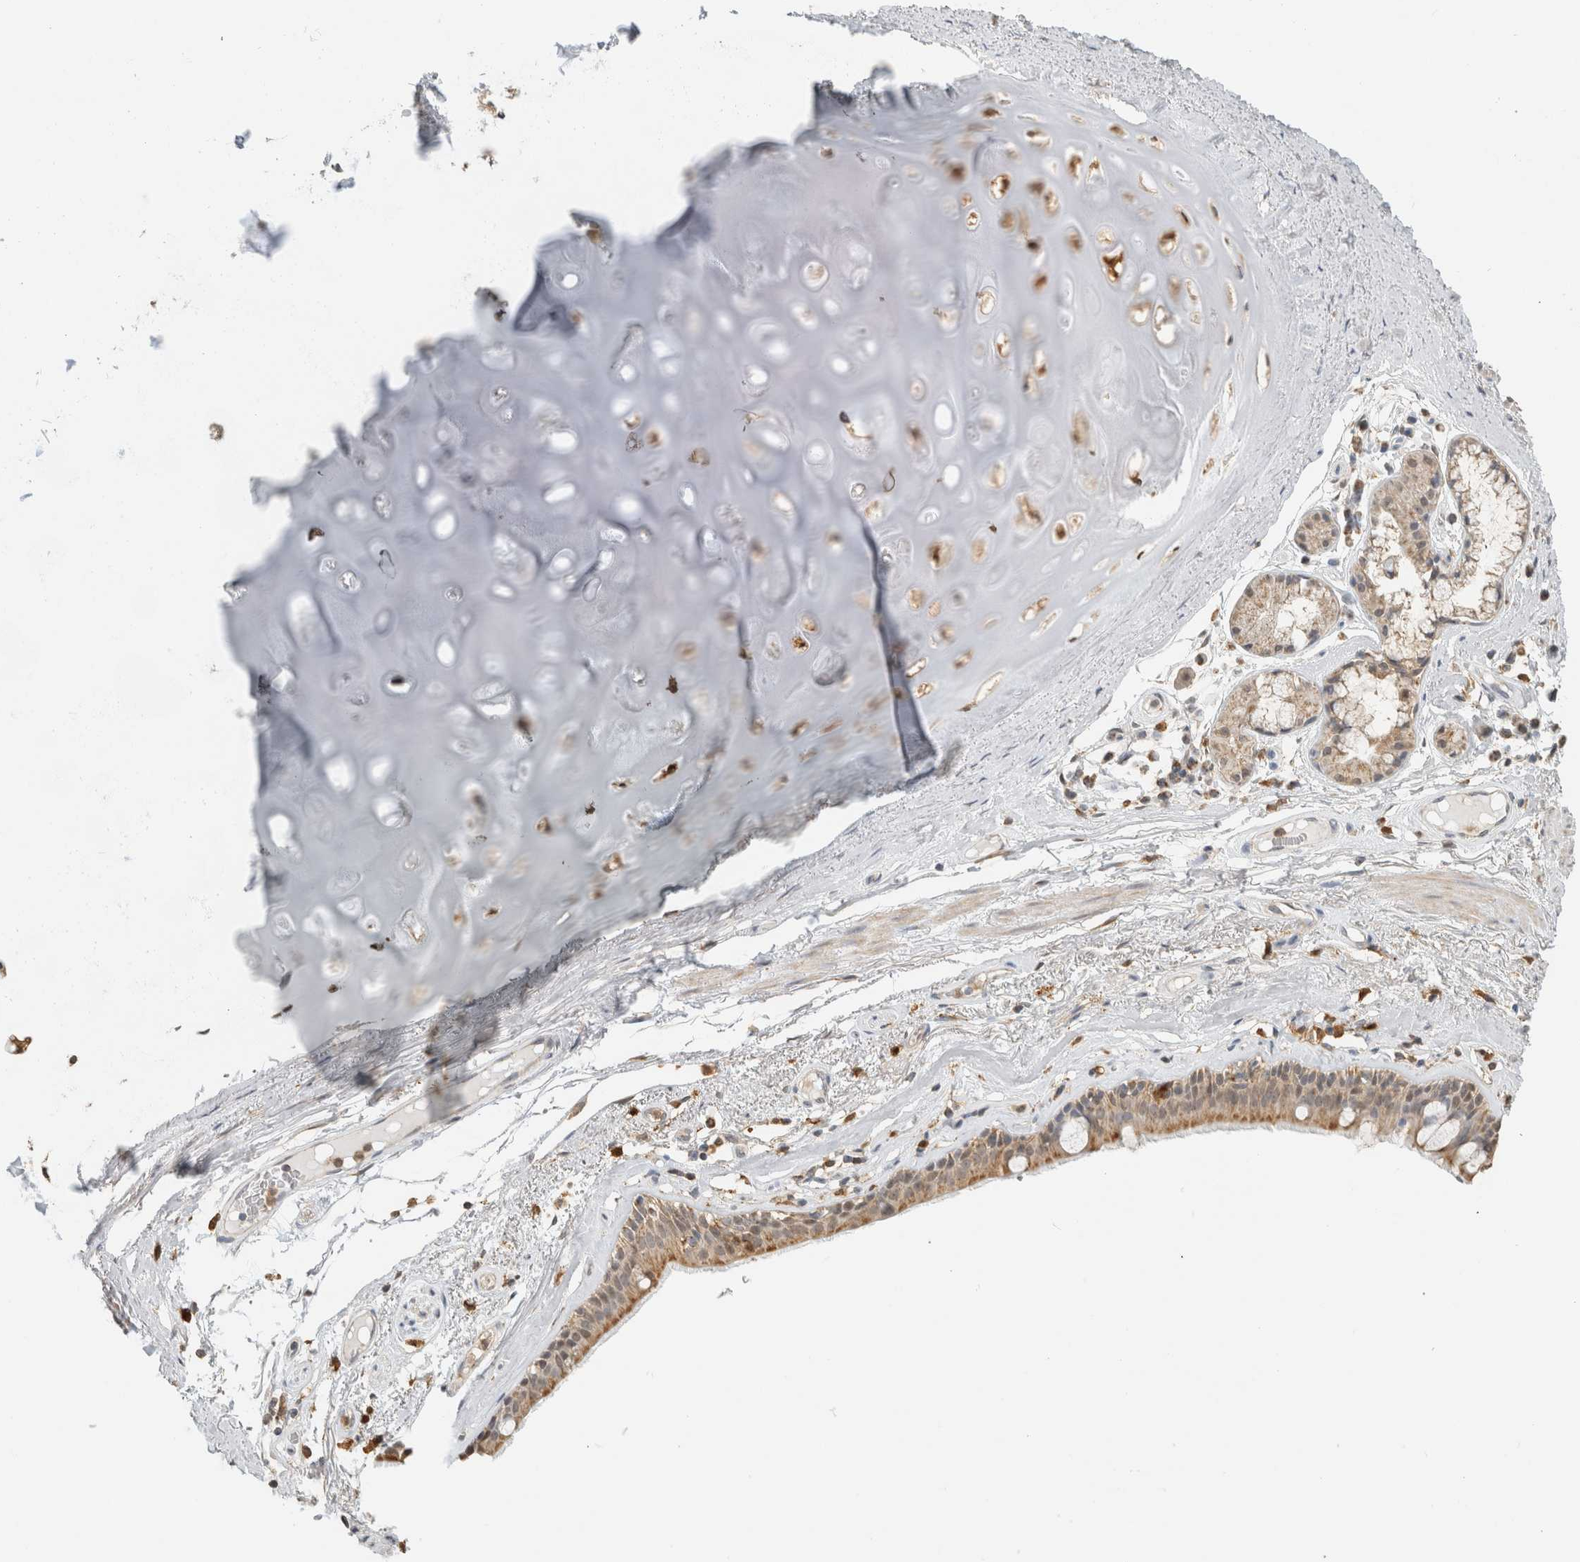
{"staining": {"intensity": "moderate", "quantity": ">75%", "location": "cytoplasmic/membranous"}, "tissue": "bronchus", "cell_type": "Respiratory epithelial cells", "image_type": "normal", "snomed": [{"axis": "morphology", "description": "Normal tissue, NOS"}, {"axis": "topography", "description": "Cartilage tissue"}], "caption": "A high-resolution photomicrograph shows IHC staining of normal bronchus, which demonstrates moderate cytoplasmic/membranous positivity in approximately >75% of respiratory epithelial cells.", "gene": "CAPG", "patient": {"sex": "female", "age": 63}}